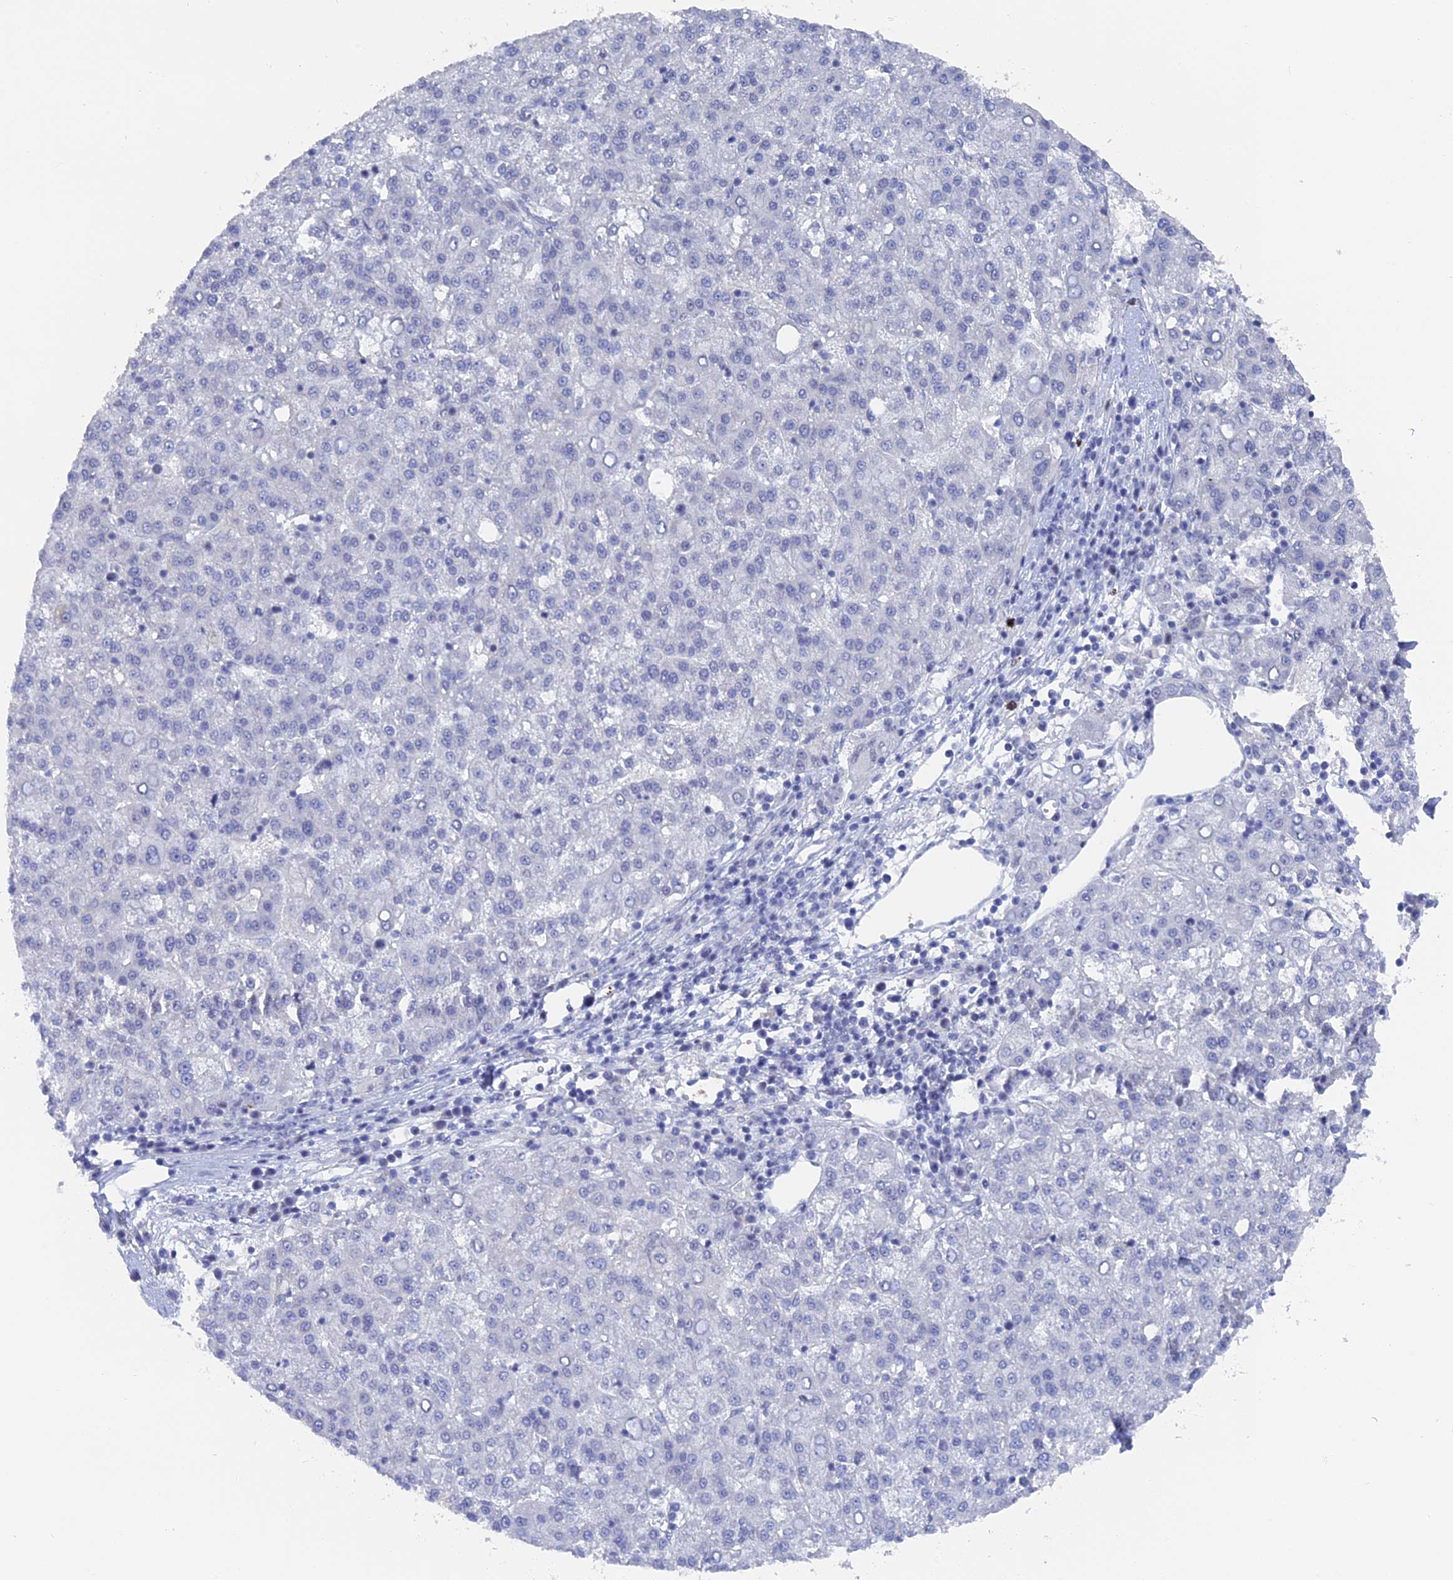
{"staining": {"intensity": "negative", "quantity": "none", "location": "none"}, "tissue": "liver cancer", "cell_type": "Tumor cells", "image_type": "cancer", "snomed": [{"axis": "morphology", "description": "Carcinoma, Hepatocellular, NOS"}, {"axis": "topography", "description": "Liver"}], "caption": "IHC of liver hepatocellular carcinoma displays no expression in tumor cells. (Immunohistochemistry (ihc), brightfield microscopy, high magnification).", "gene": "BRD2", "patient": {"sex": "female", "age": 58}}